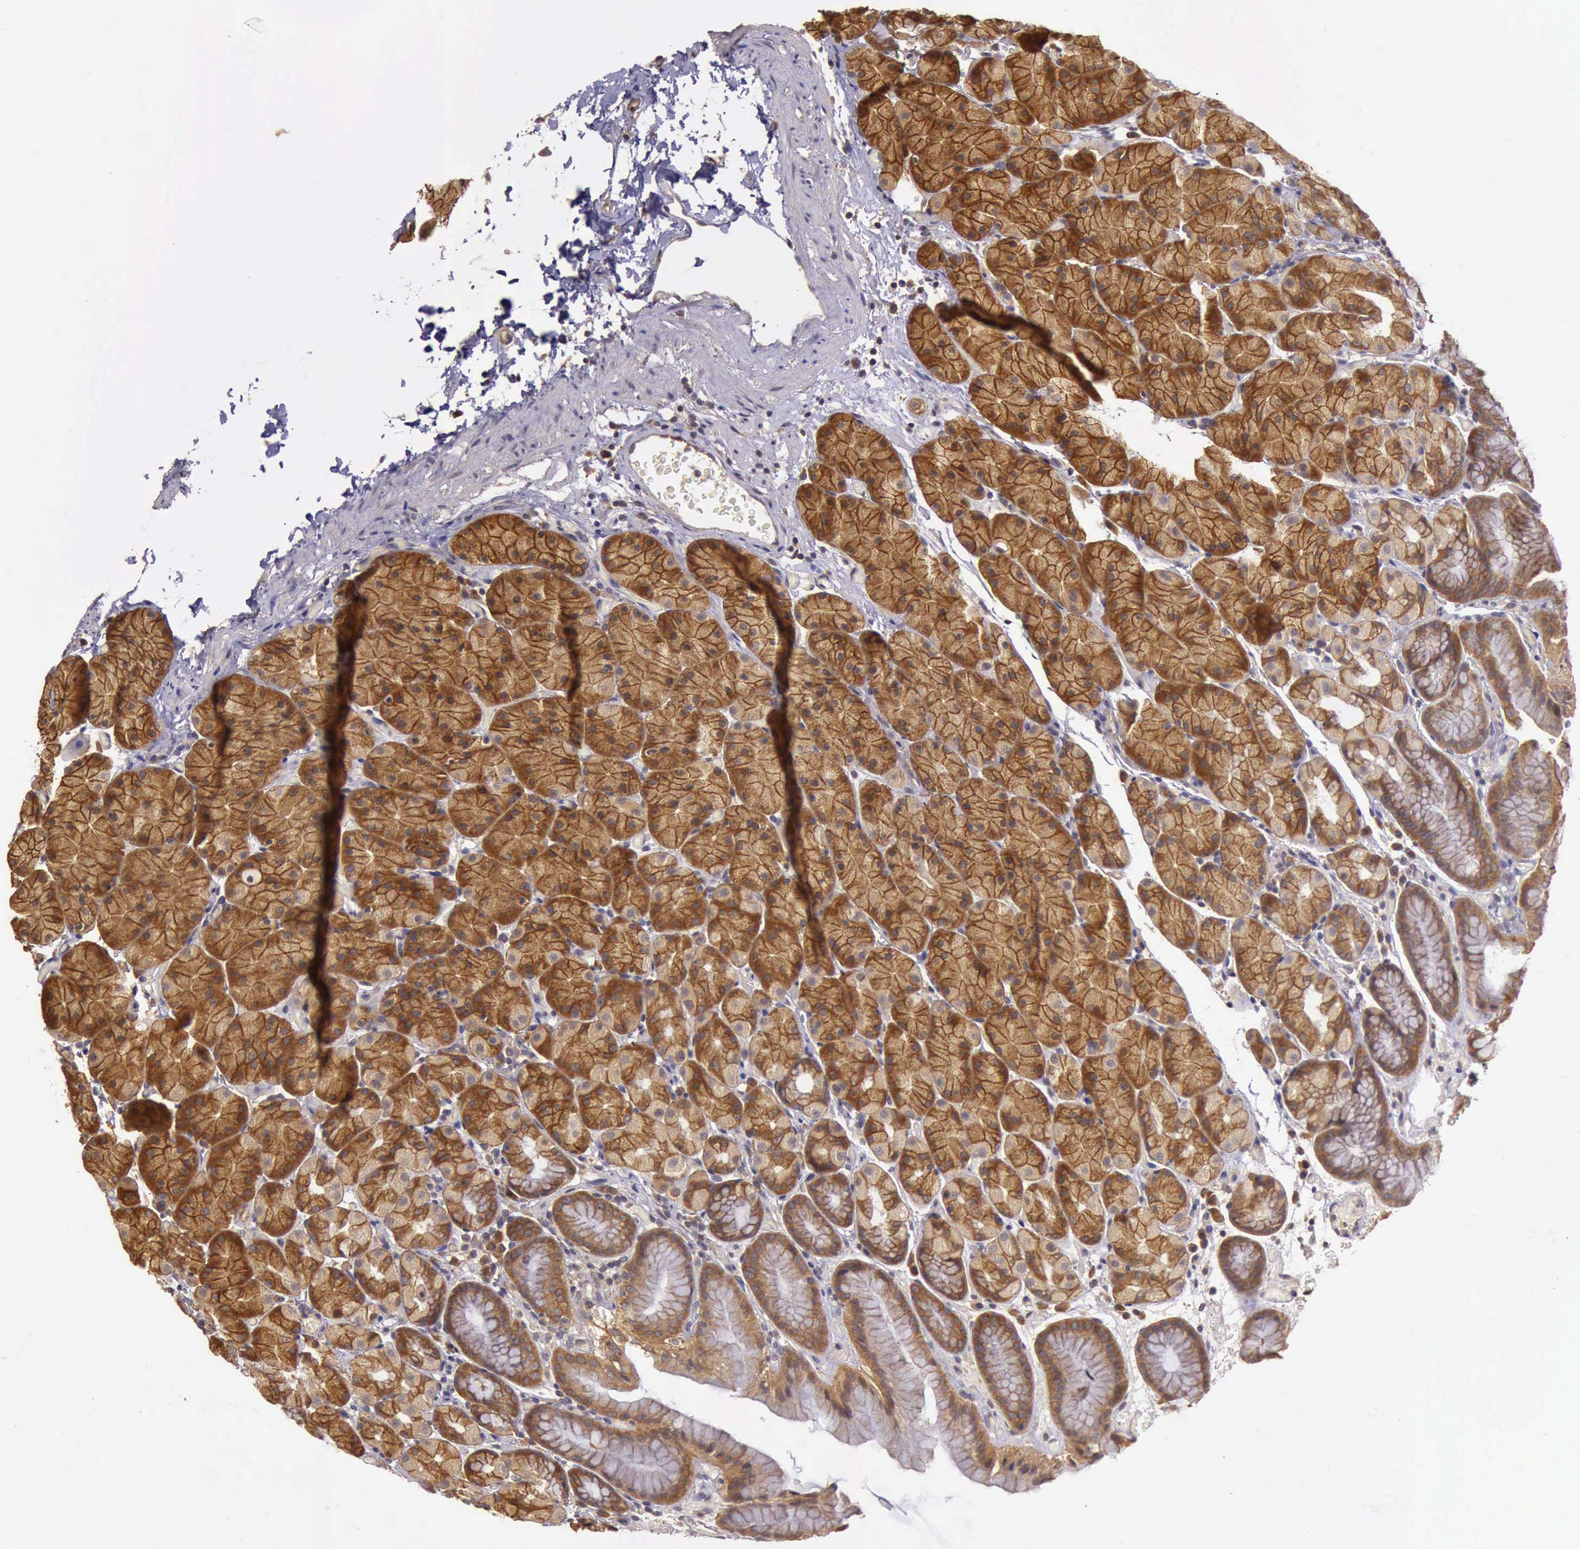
{"staining": {"intensity": "strong", "quantity": ">75%", "location": "cytoplasmic/membranous"}, "tissue": "stomach", "cell_type": "Glandular cells", "image_type": "normal", "snomed": [{"axis": "morphology", "description": "Normal tissue, NOS"}, {"axis": "topography", "description": "Stomach, upper"}], "caption": "Human stomach stained for a protein (brown) displays strong cytoplasmic/membranous positive expression in about >75% of glandular cells.", "gene": "EIF5", "patient": {"sex": "male", "age": 47}}